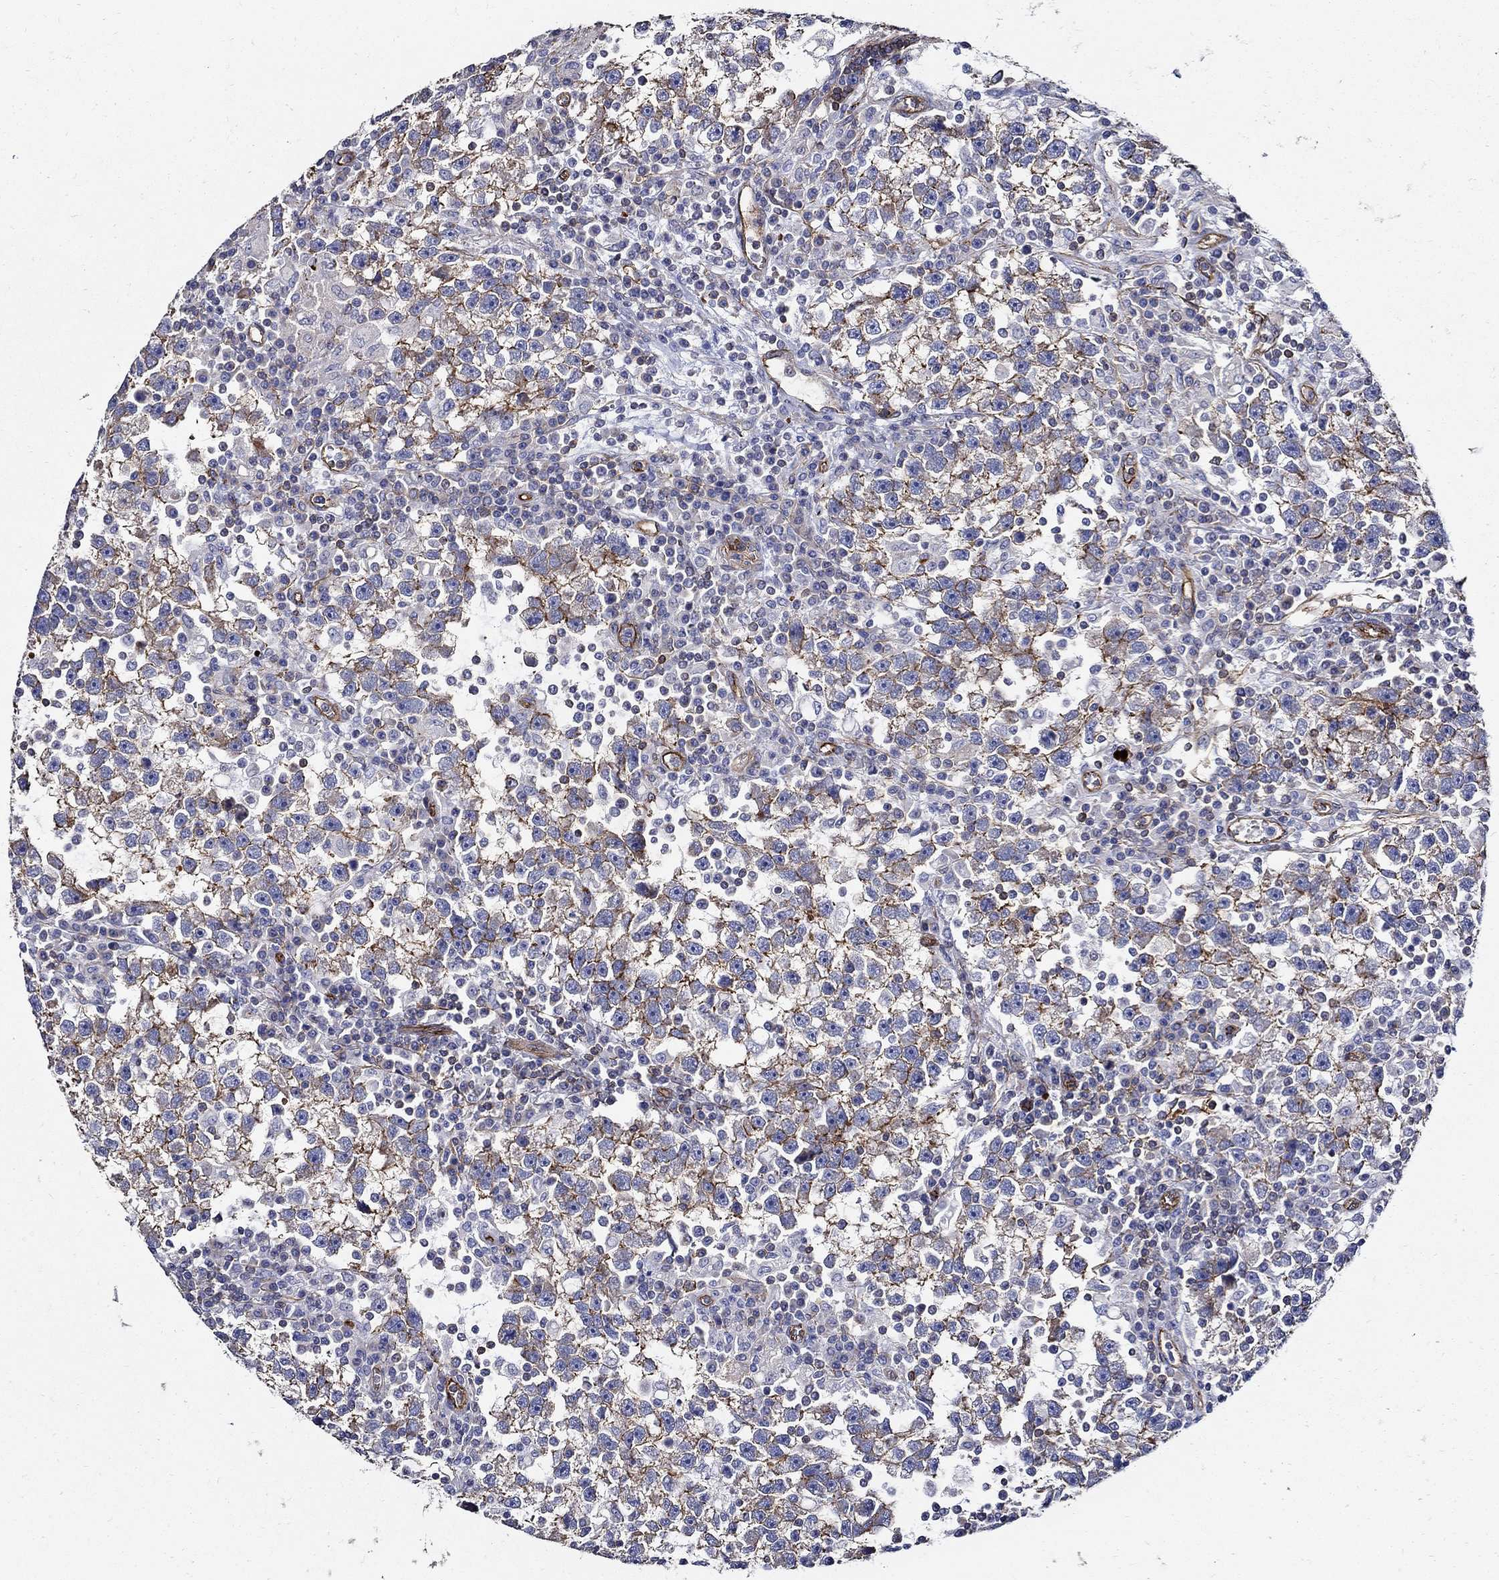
{"staining": {"intensity": "strong", "quantity": "25%-75%", "location": "cytoplasmic/membranous"}, "tissue": "testis cancer", "cell_type": "Tumor cells", "image_type": "cancer", "snomed": [{"axis": "morphology", "description": "Seminoma, NOS"}, {"axis": "topography", "description": "Testis"}], "caption": "Testis cancer (seminoma) stained with immunohistochemistry (IHC) demonstrates strong cytoplasmic/membranous staining in about 25%-75% of tumor cells.", "gene": "APBB3", "patient": {"sex": "male", "age": 47}}